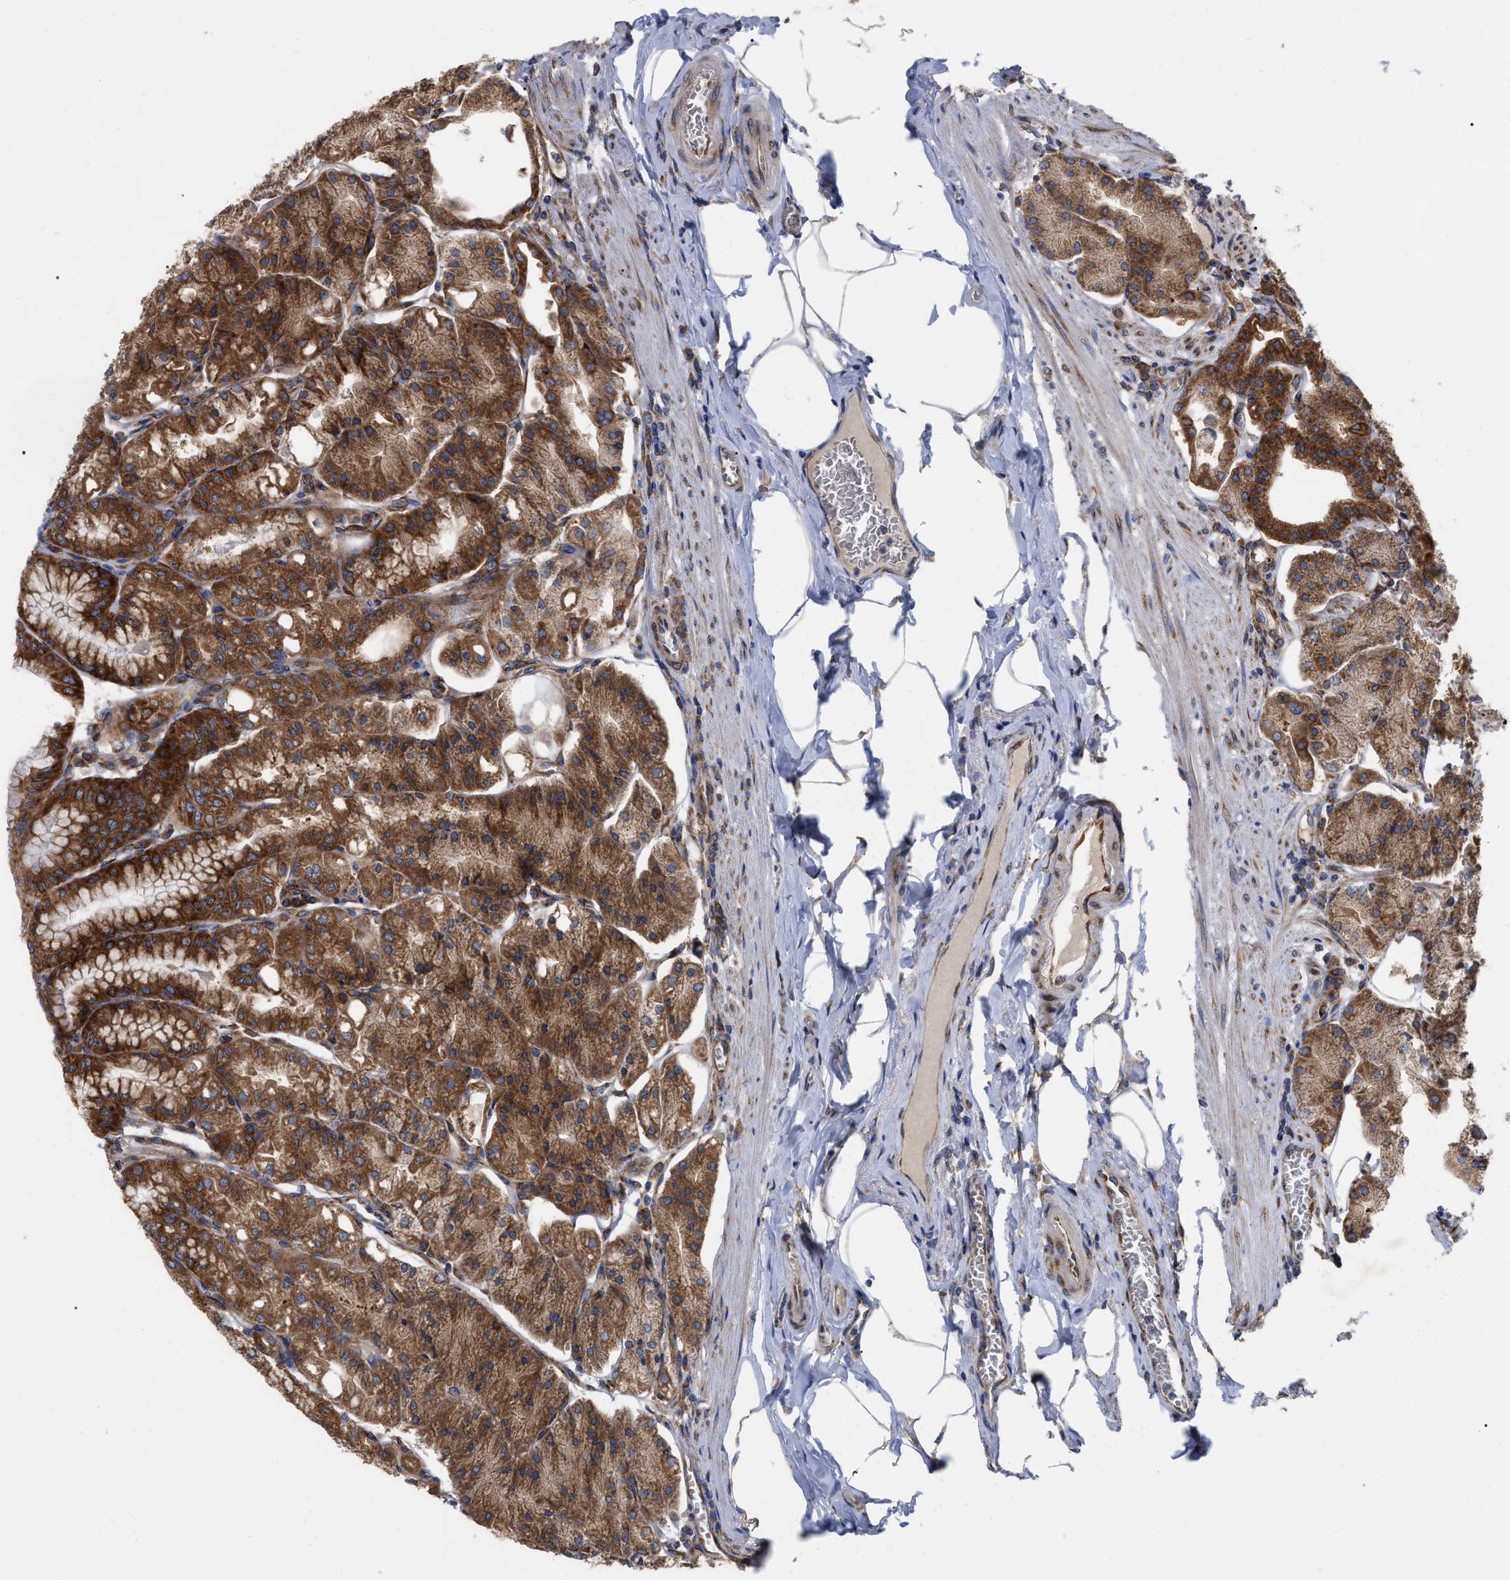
{"staining": {"intensity": "strong", "quantity": ">75%", "location": "cytoplasmic/membranous"}, "tissue": "stomach", "cell_type": "Glandular cells", "image_type": "normal", "snomed": [{"axis": "morphology", "description": "Normal tissue, NOS"}, {"axis": "topography", "description": "Stomach, lower"}], "caption": "Brown immunohistochemical staining in unremarkable stomach demonstrates strong cytoplasmic/membranous expression in about >75% of glandular cells.", "gene": "FAM120A", "patient": {"sex": "male", "age": 71}}